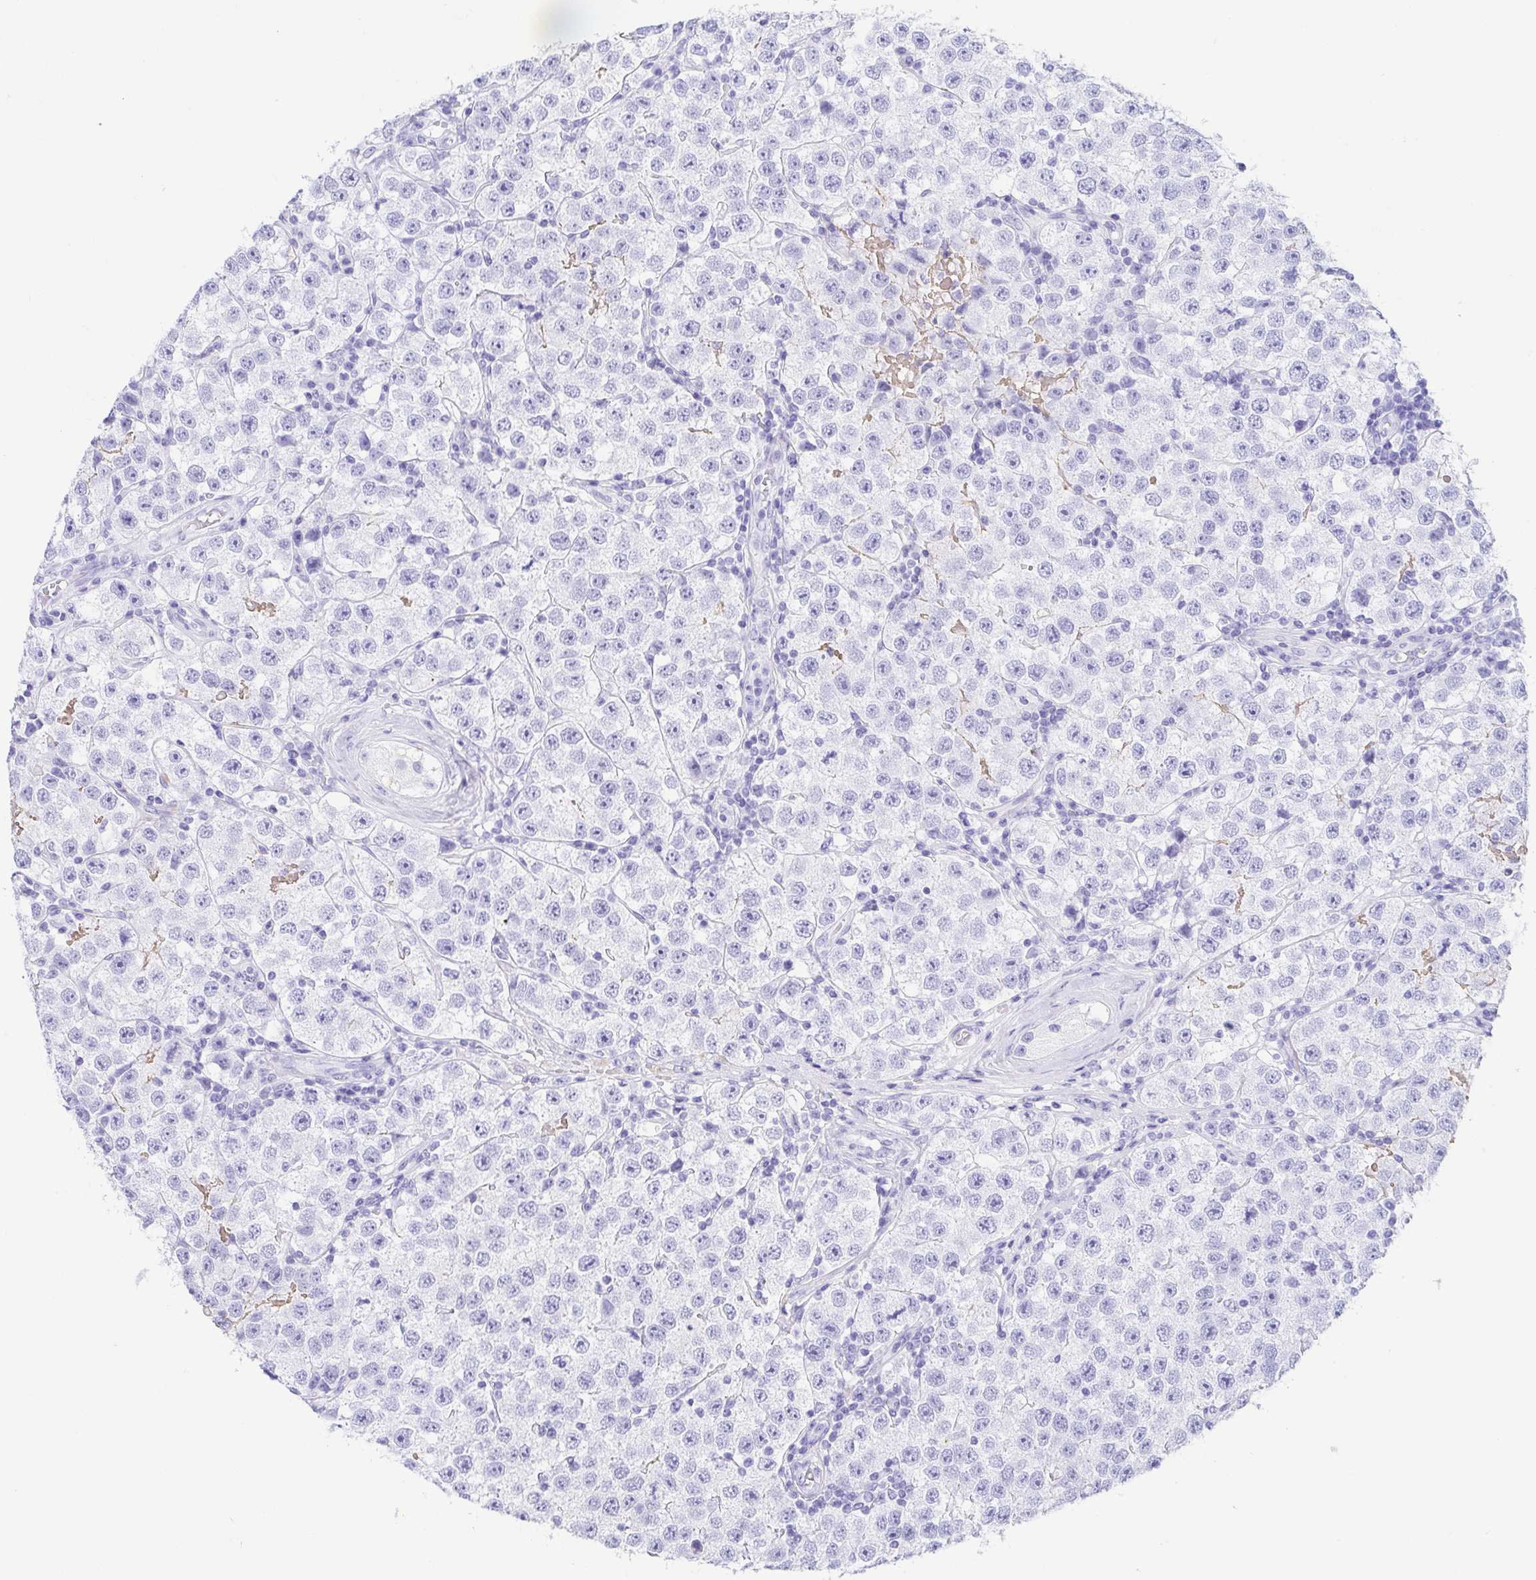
{"staining": {"intensity": "negative", "quantity": "none", "location": "none"}, "tissue": "testis cancer", "cell_type": "Tumor cells", "image_type": "cancer", "snomed": [{"axis": "morphology", "description": "Seminoma, NOS"}, {"axis": "topography", "description": "Testis"}], "caption": "A micrograph of human testis cancer (seminoma) is negative for staining in tumor cells.", "gene": "GKN1", "patient": {"sex": "male", "age": 34}}